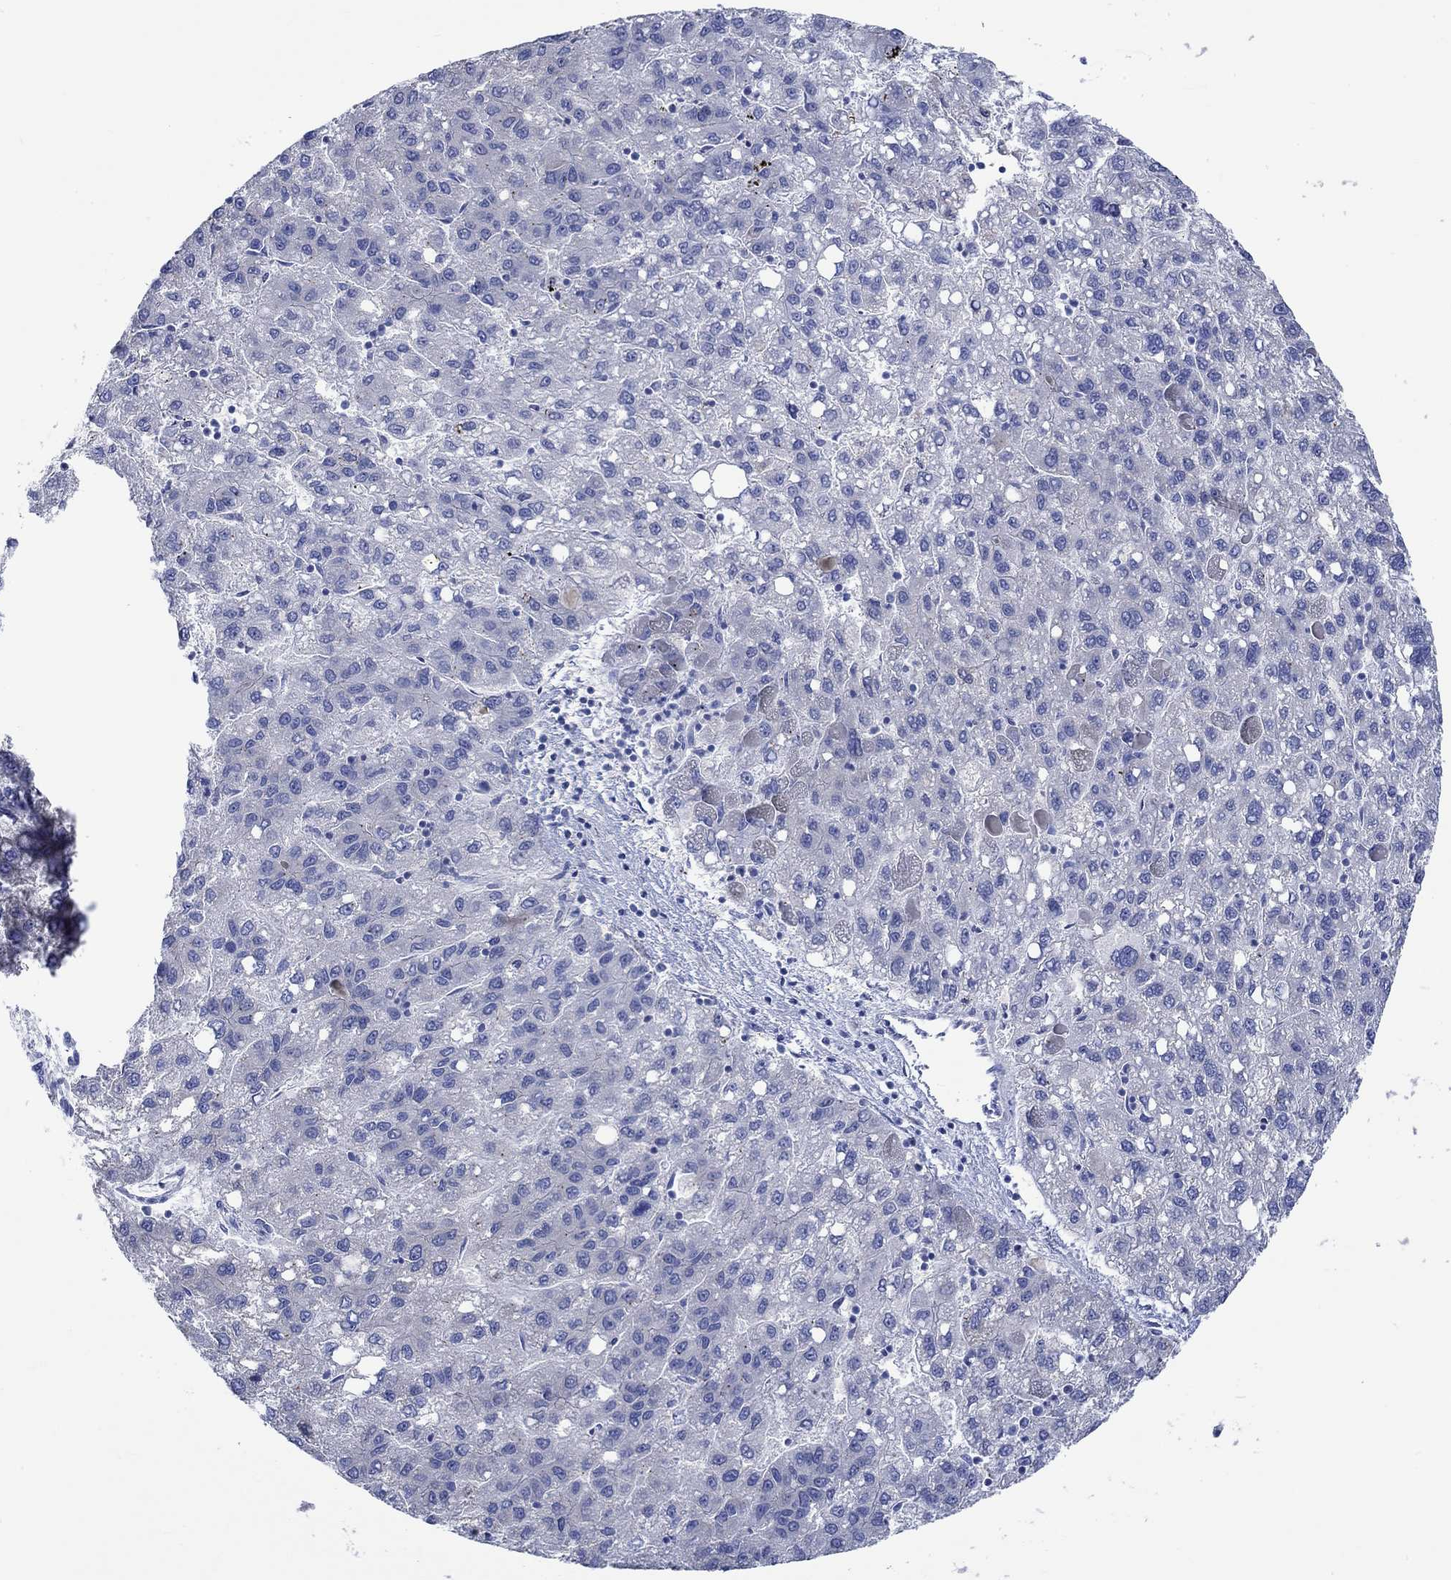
{"staining": {"intensity": "negative", "quantity": "none", "location": "none"}, "tissue": "liver cancer", "cell_type": "Tumor cells", "image_type": "cancer", "snomed": [{"axis": "morphology", "description": "Carcinoma, Hepatocellular, NOS"}, {"axis": "topography", "description": "Liver"}], "caption": "Photomicrograph shows no protein positivity in tumor cells of liver hepatocellular carcinoma tissue. Brightfield microscopy of IHC stained with DAB (3,3'-diaminobenzidine) (brown) and hematoxylin (blue), captured at high magnification.", "gene": "CPLX2", "patient": {"sex": "female", "age": 82}}